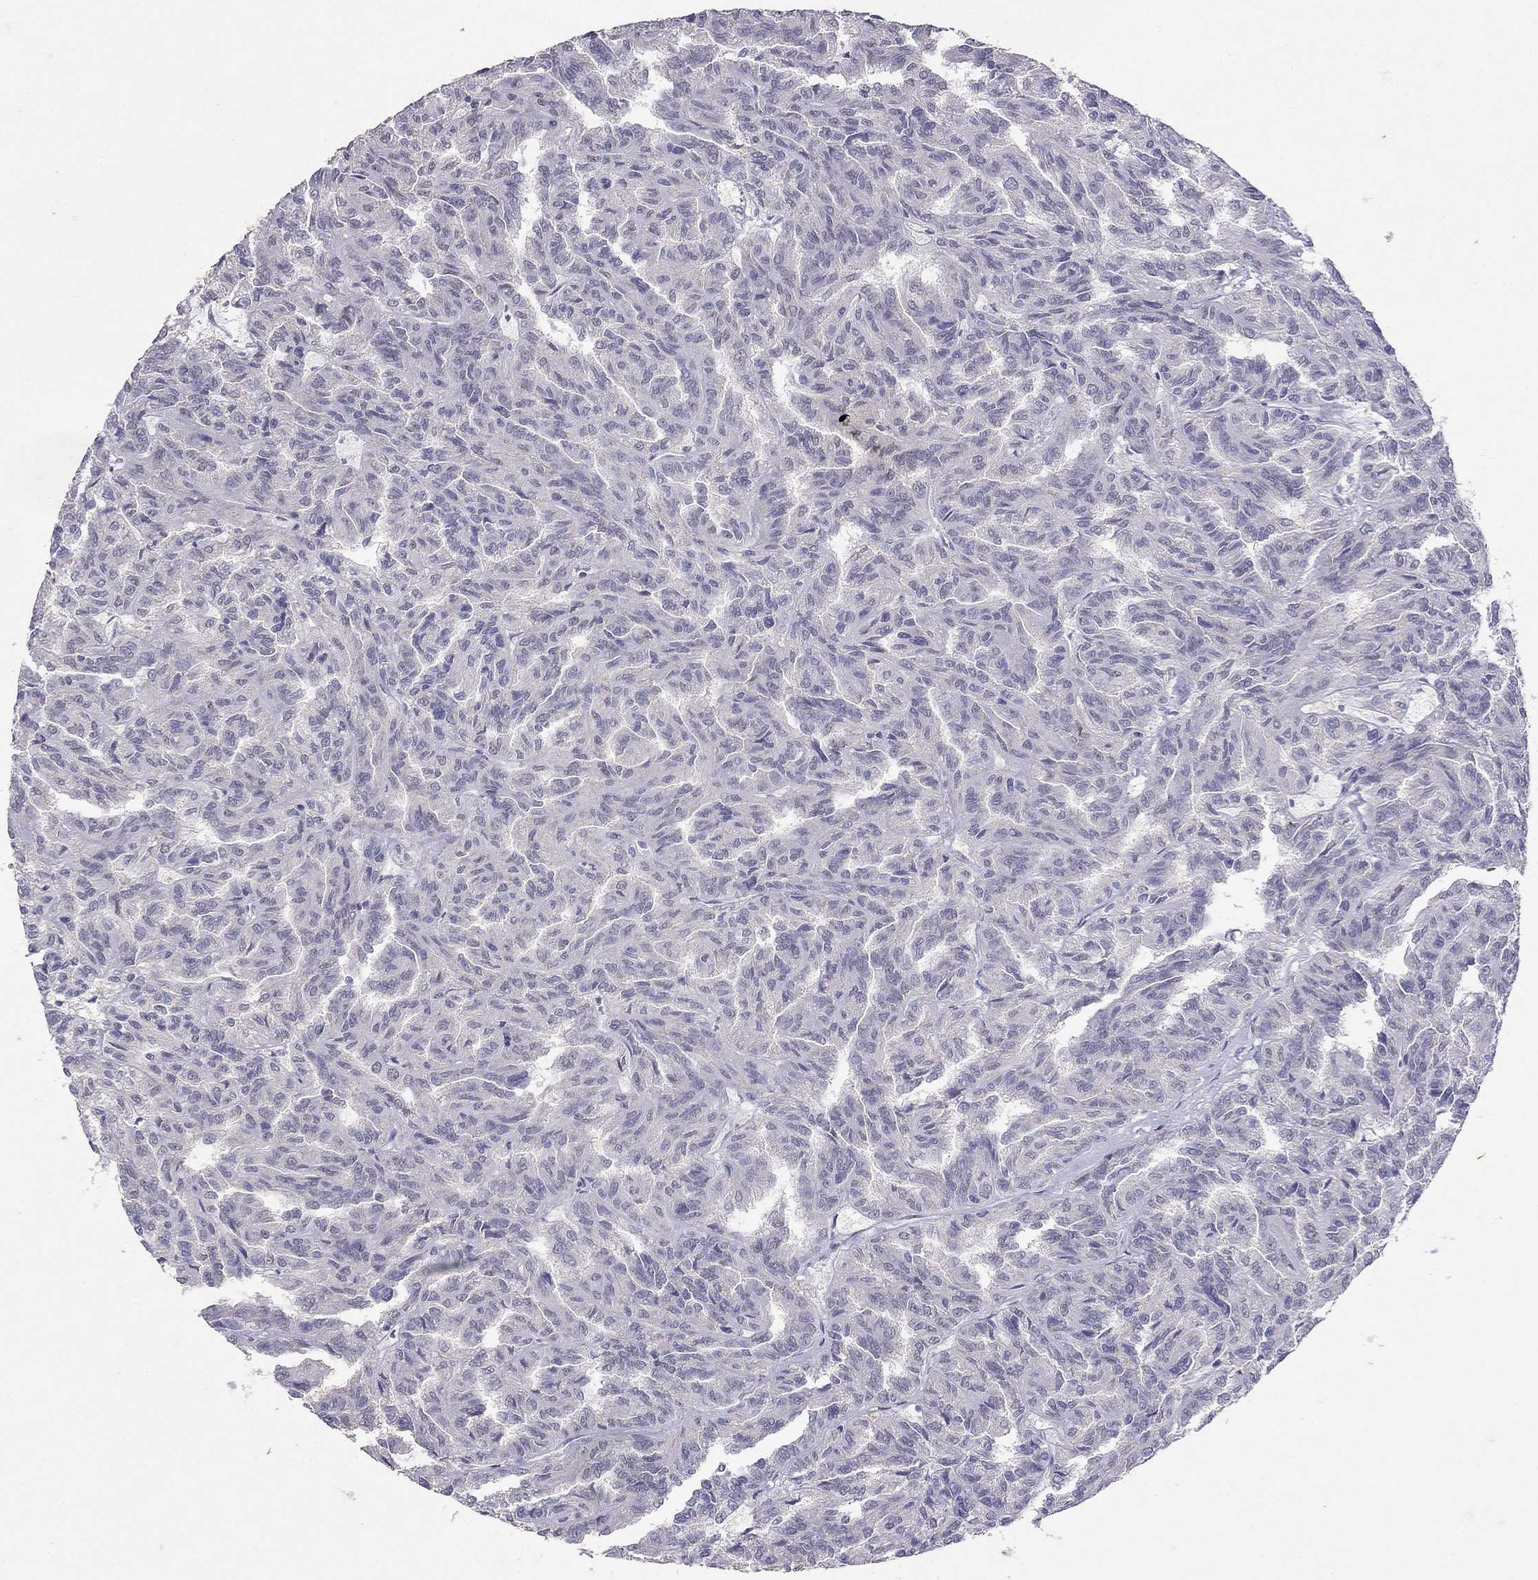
{"staining": {"intensity": "negative", "quantity": "none", "location": "none"}, "tissue": "renal cancer", "cell_type": "Tumor cells", "image_type": "cancer", "snomed": [{"axis": "morphology", "description": "Adenocarcinoma, NOS"}, {"axis": "topography", "description": "Kidney"}], "caption": "An image of renal cancer stained for a protein reveals no brown staining in tumor cells. Nuclei are stained in blue.", "gene": "FST", "patient": {"sex": "male", "age": 79}}